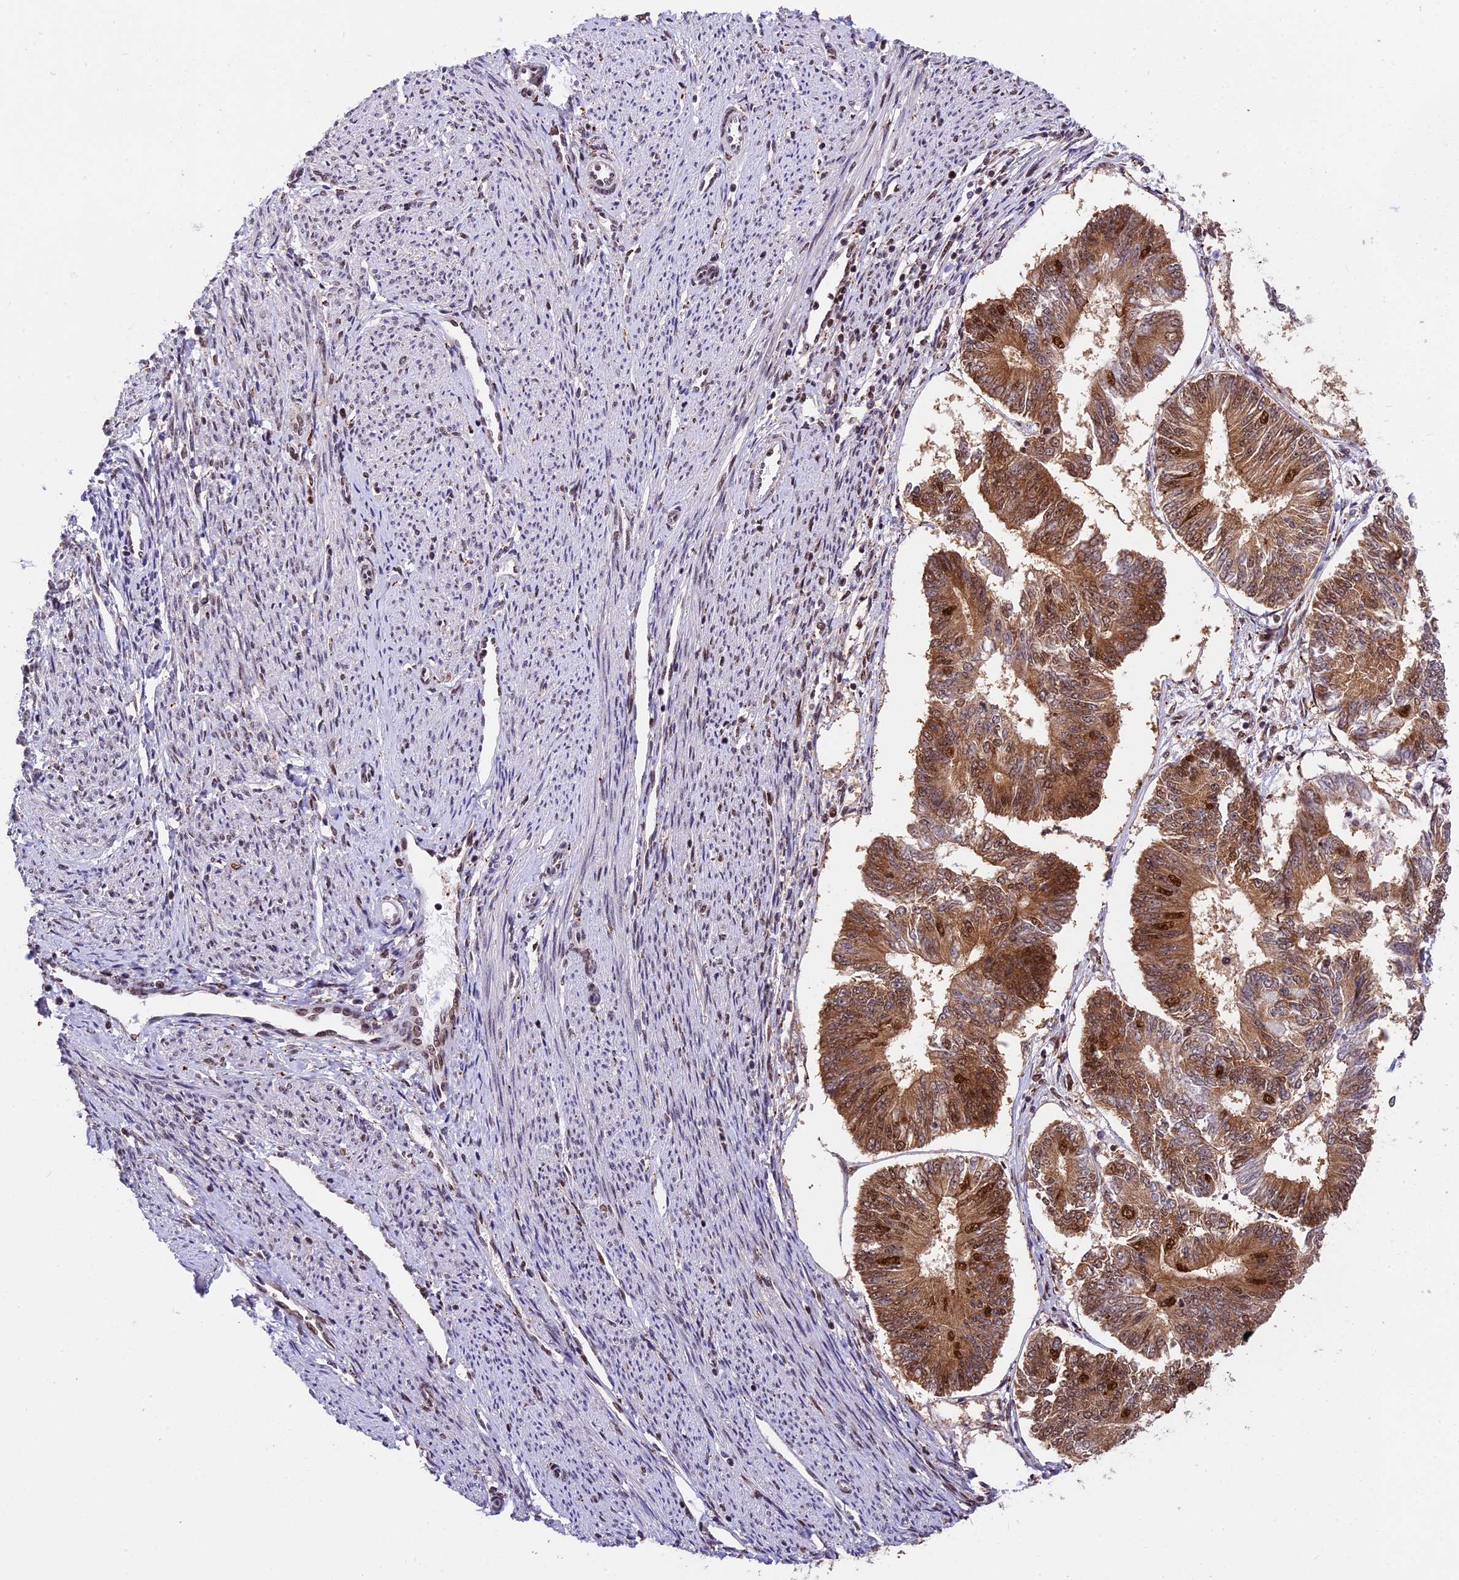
{"staining": {"intensity": "moderate", "quantity": ">75%", "location": "cytoplasmic/membranous,nuclear"}, "tissue": "endometrial cancer", "cell_type": "Tumor cells", "image_type": "cancer", "snomed": [{"axis": "morphology", "description": "Adenocarcinoma, NOS"}, {"axis": "topography", "description": "Endometrium"}], "caption": "Protein staining of endometrial adenocarcinoma tissue reveals moderate cytoplasmic/membranous and nuclear staining in approximately >75% of tumor cells.", "gene": "RAMAC", "patient": {"sex": "female", "age": 58}}